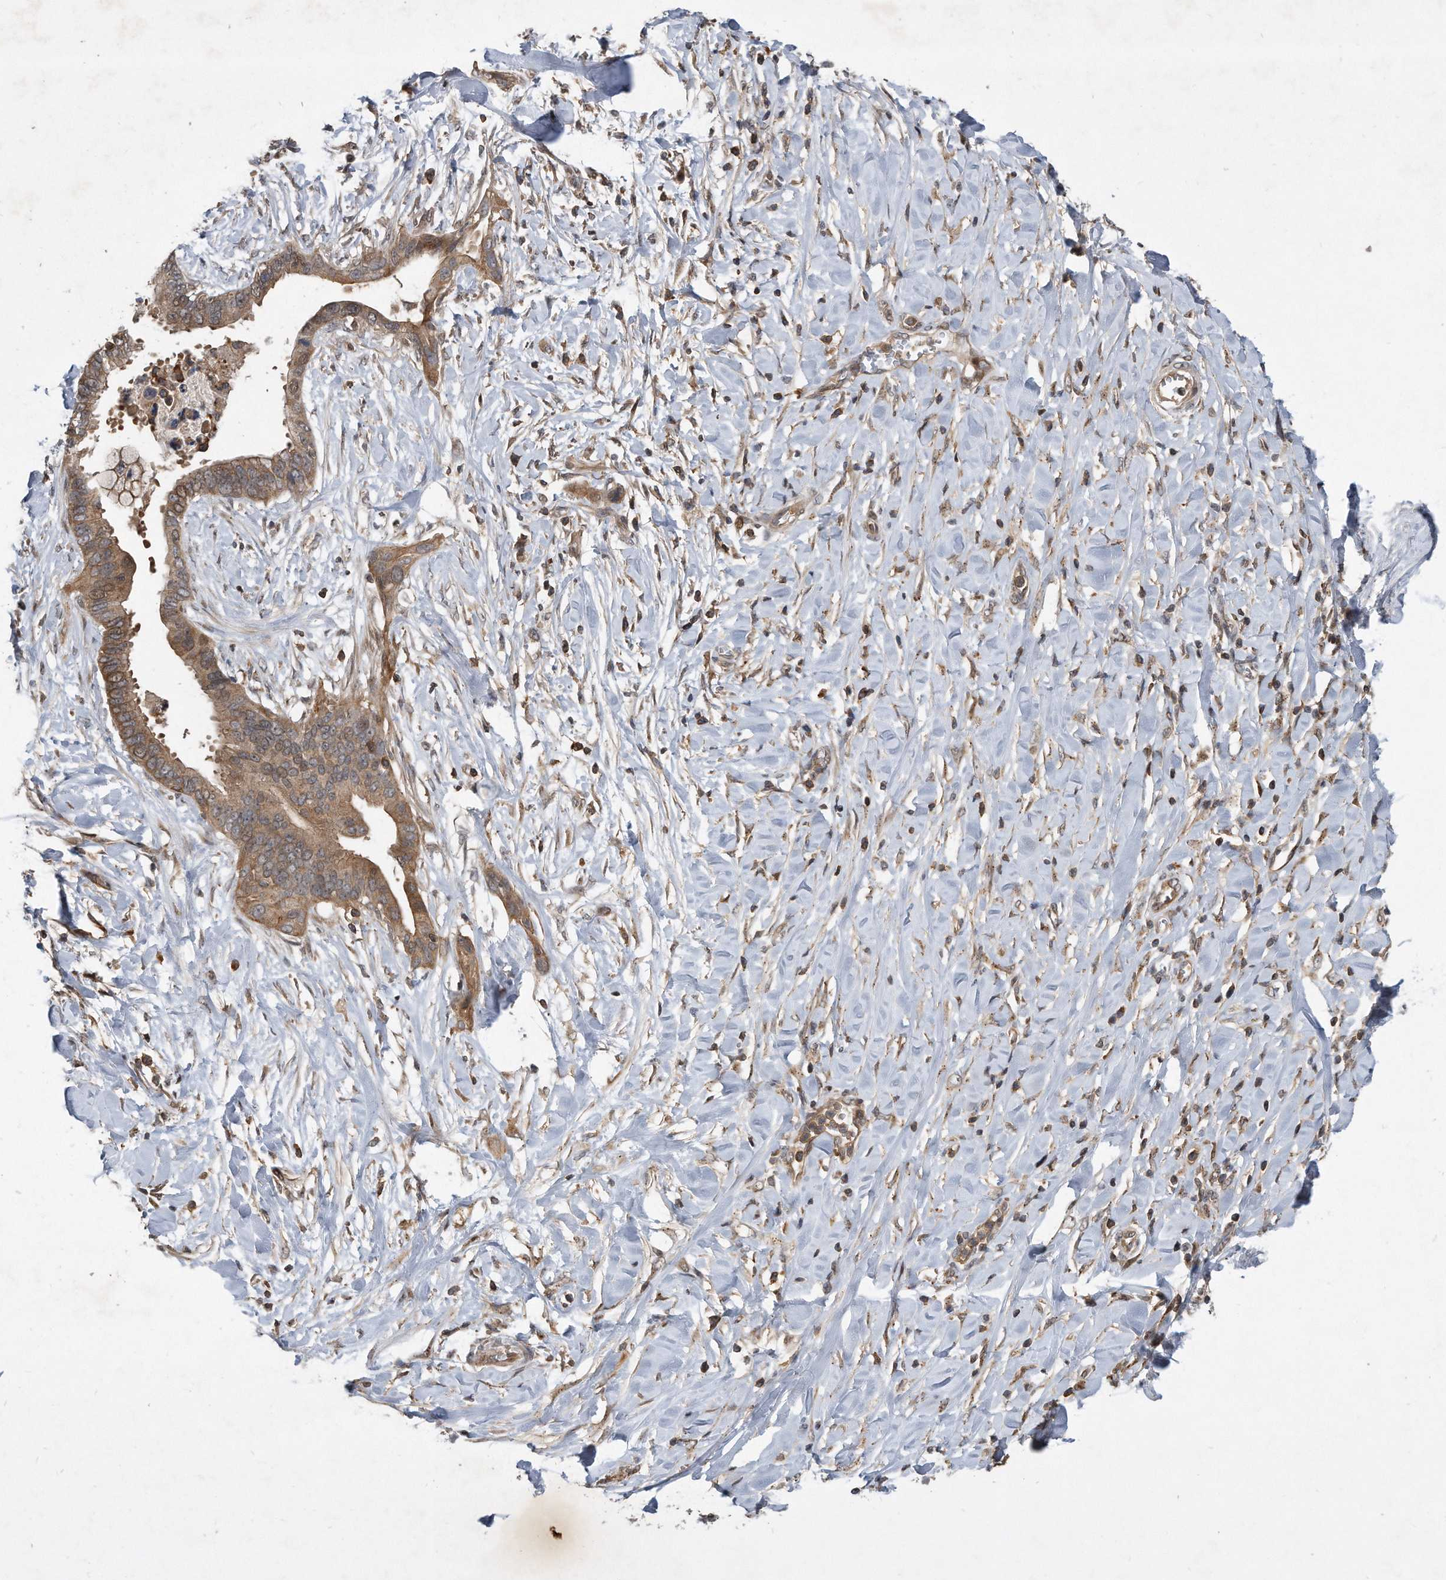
{"staining": {"intensity": "moderate", "quantity": ">75%", "location": "cytoplasmic/membranous"}, "tissue": "pancreatic cancer", "cell_type": "Tumor cells", "image_type": "cancer", "snomed": [{"axis": "morphology", "description": "Normal tissue, NOS"}, {"axis": "morphology", "description": "Adenocarcinoma, NOS"}, {"axis": "topography", "description": "Pancreas"}, {"axis": "topography", "description": "Peripheral nerve tissue"}], "caption": "Immunohistochemical staining of human pancreatic cancer shows medium levels of moderate cytoplasmic/membranous protein staining in approximately >75% of tumor cells. The protein of interest is stained brown, and the nuclei are stained in blue (DAB IHC with brightfield microscopy, high magnification).", "gene": "PGBD2", "patient": {"sex": "male", "age": 59}}